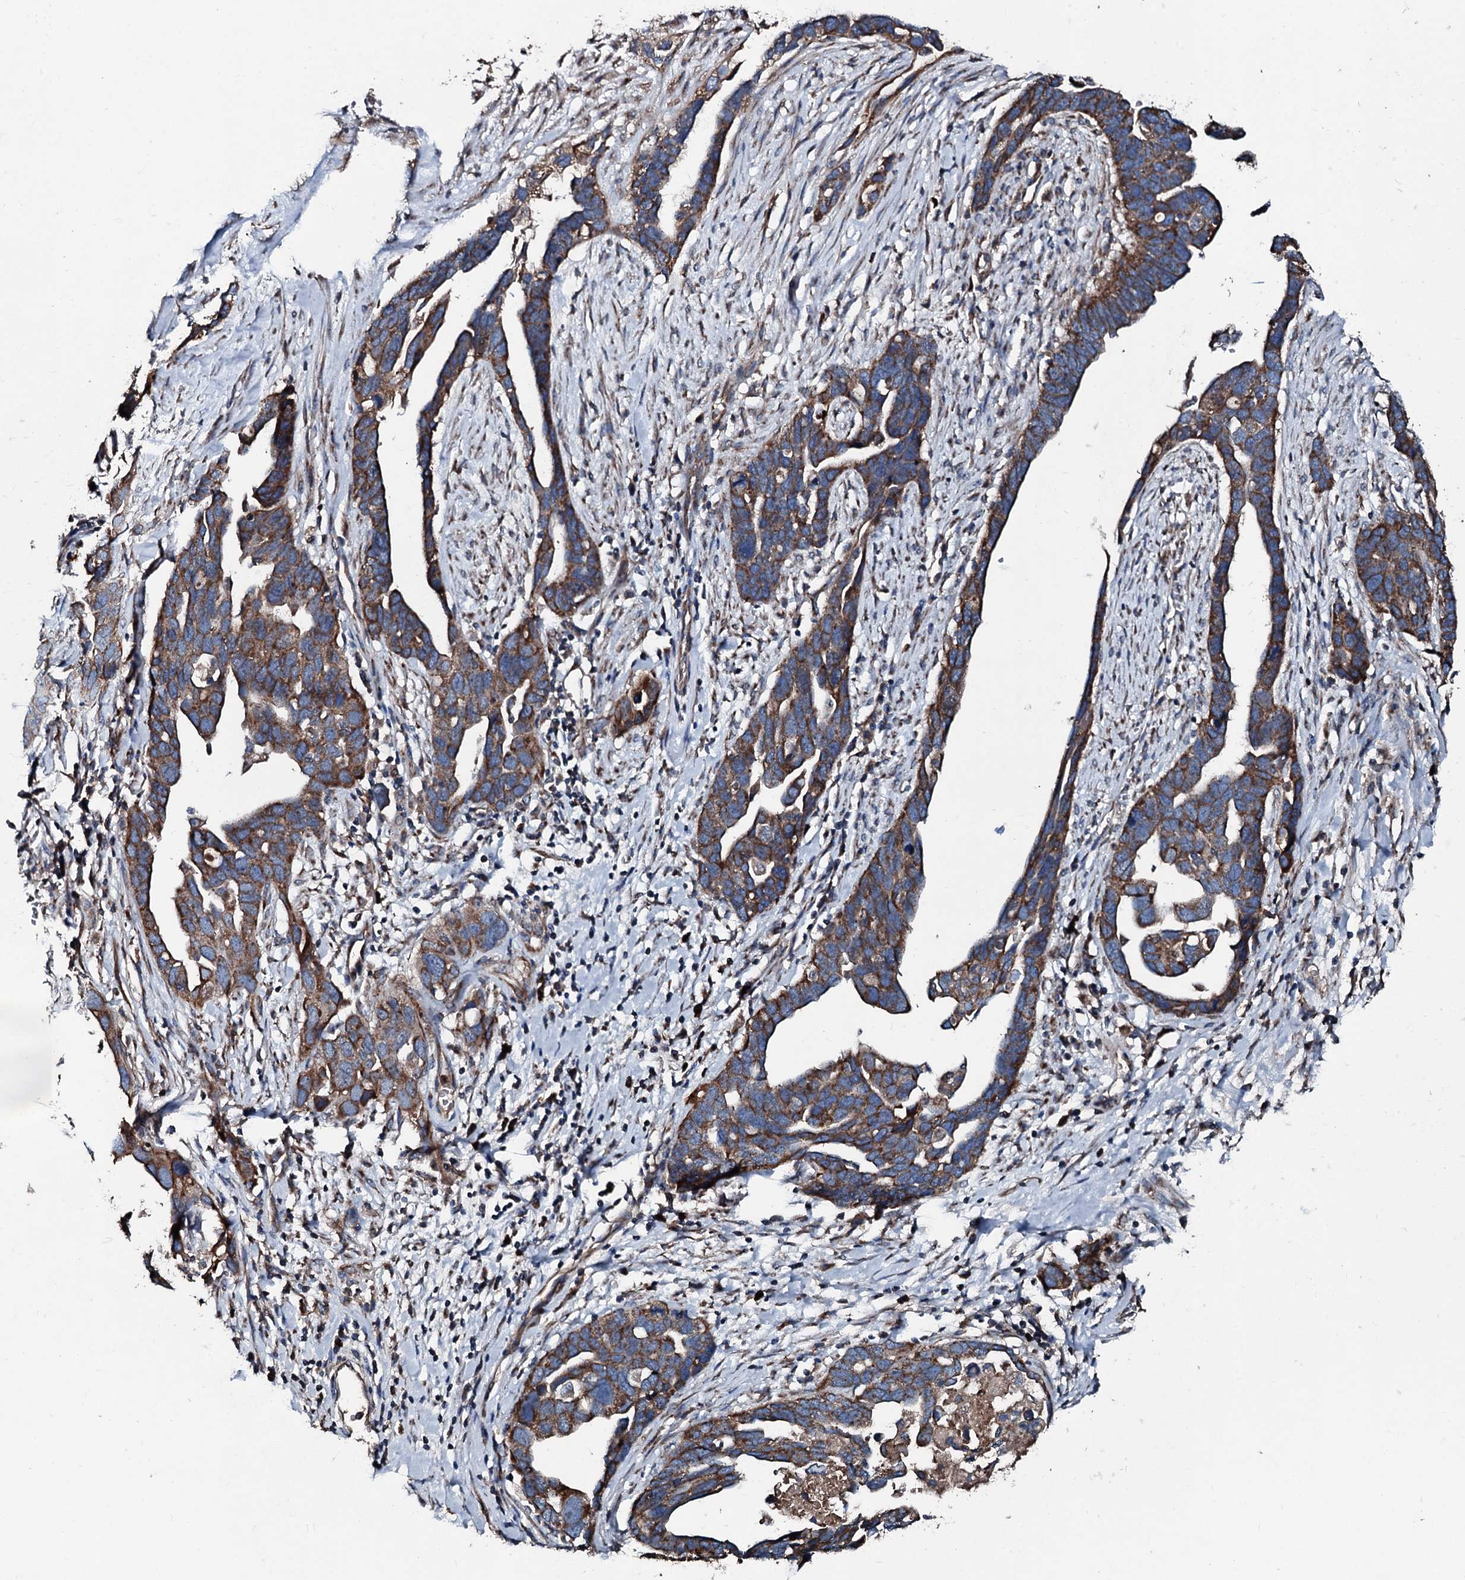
{"staining": {"intensity": "moderate", "quantity": ">75%", "location": "cytoplasmic/membranous"}, "tissue": "ovarian cancer", "cell_type": "Tumor cells", "image_type": "cancer", "snomed": [{"axis": "morphology", "description": "Cystadenocarcinoma, serous, NOS"}, {"axis": "topography", "description": "Ovary"}], "caption": "This is an image of immunohistochemistry (IHC) staining of serous cystadenocarcinoma (ovarian), which shows moderate positivity in the cytoplasmic/membranous of tumor cells.", "gene": "ACSS3", "patient": {"sex": "female", "age": 54}}